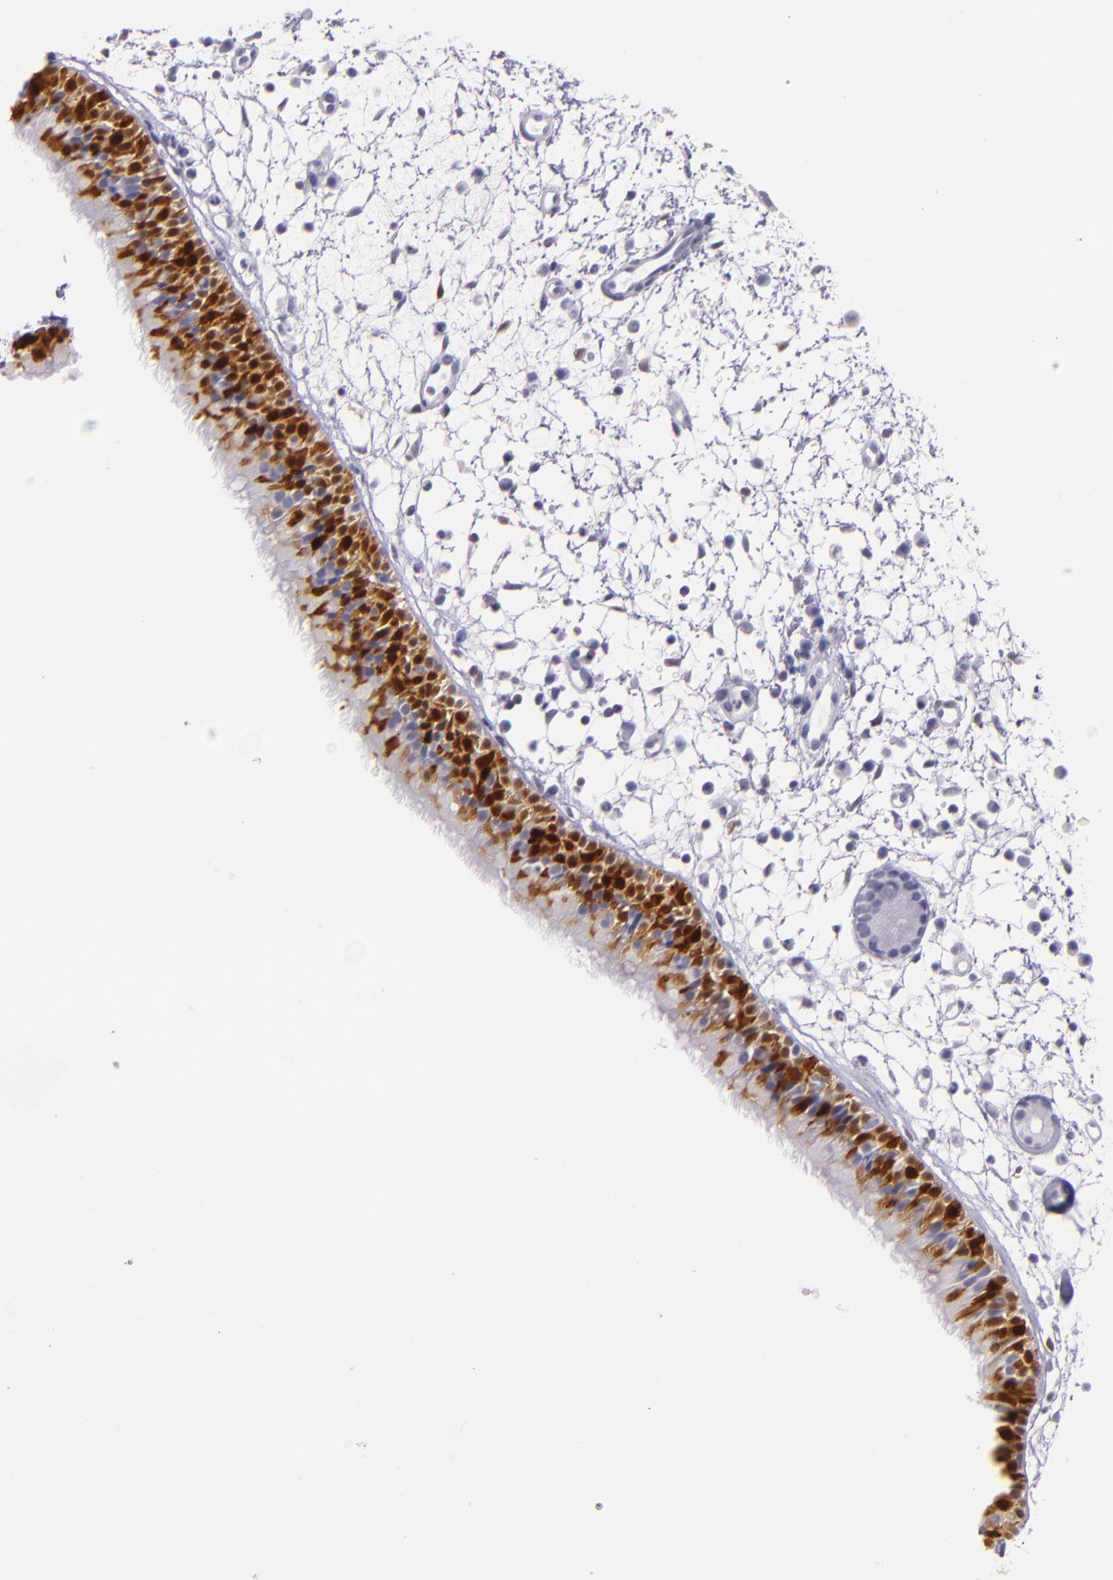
{"staining": {"intensity": "strong", "quantity": "25%-75%", "location": "cytoplasmic/membranous,nuclear"}, "tissue": "nasopharynx", "cell_type": "Respiratory epithelial cells", "image_type": "normal", "snomed": [{"axis": "morphology", "description": "Normal tissue, NOS"}, {"axis": "morphology", "description": "Inflammation, NOS"}, {"axis": "morphology", "description": "Malignant melanoma, Metastatic site"}, {"axis": "topography", "description": "Nasopharynx"}], "caption": "This is a histology image of IHC staining of unremarkable nasopharynx, which shows strong positivity in the cytoplasmic/membranous,nuclear of respiratory epithelial cells.", "gene": "MT1A", "patient": {"sex": "female", "age": 55}}